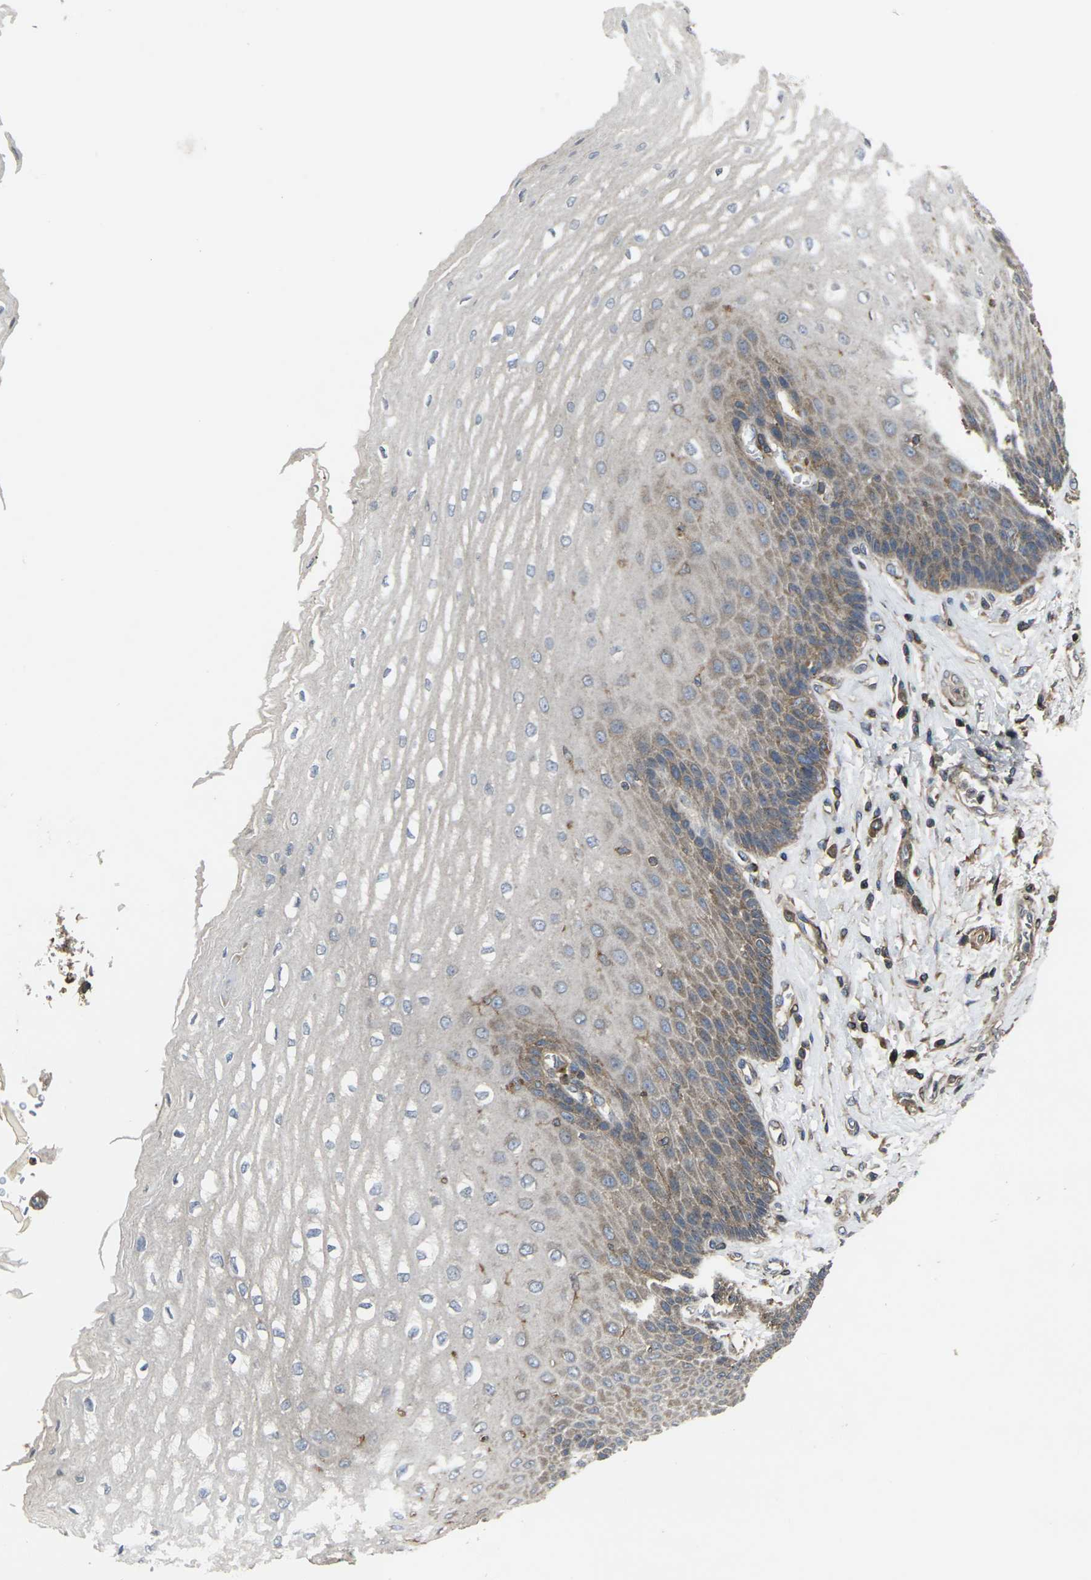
{"staining": {"intensity": "moderate", "quantity": "25%-75%", "location": "cytoplasmic/membranous"}, "tissue": "esophagus", "cell_type": "Squamous epithelial cells", "image_type": "normal", "snomed": [{"axis": "morphology", "description": "Normal tissue, NOS"}, {"axis": "topography", "description": "Esophagus"}], "caption": "A photomicrograph showing moderate cytoplasmic/membranous staining in about 25%-75% of squamous epithelial cells in unremarkable esophagus, as visualized by brown immunohistochemical staining.", "gene": "PRKACB", "patient": {"sex": "male", "age": 54}}